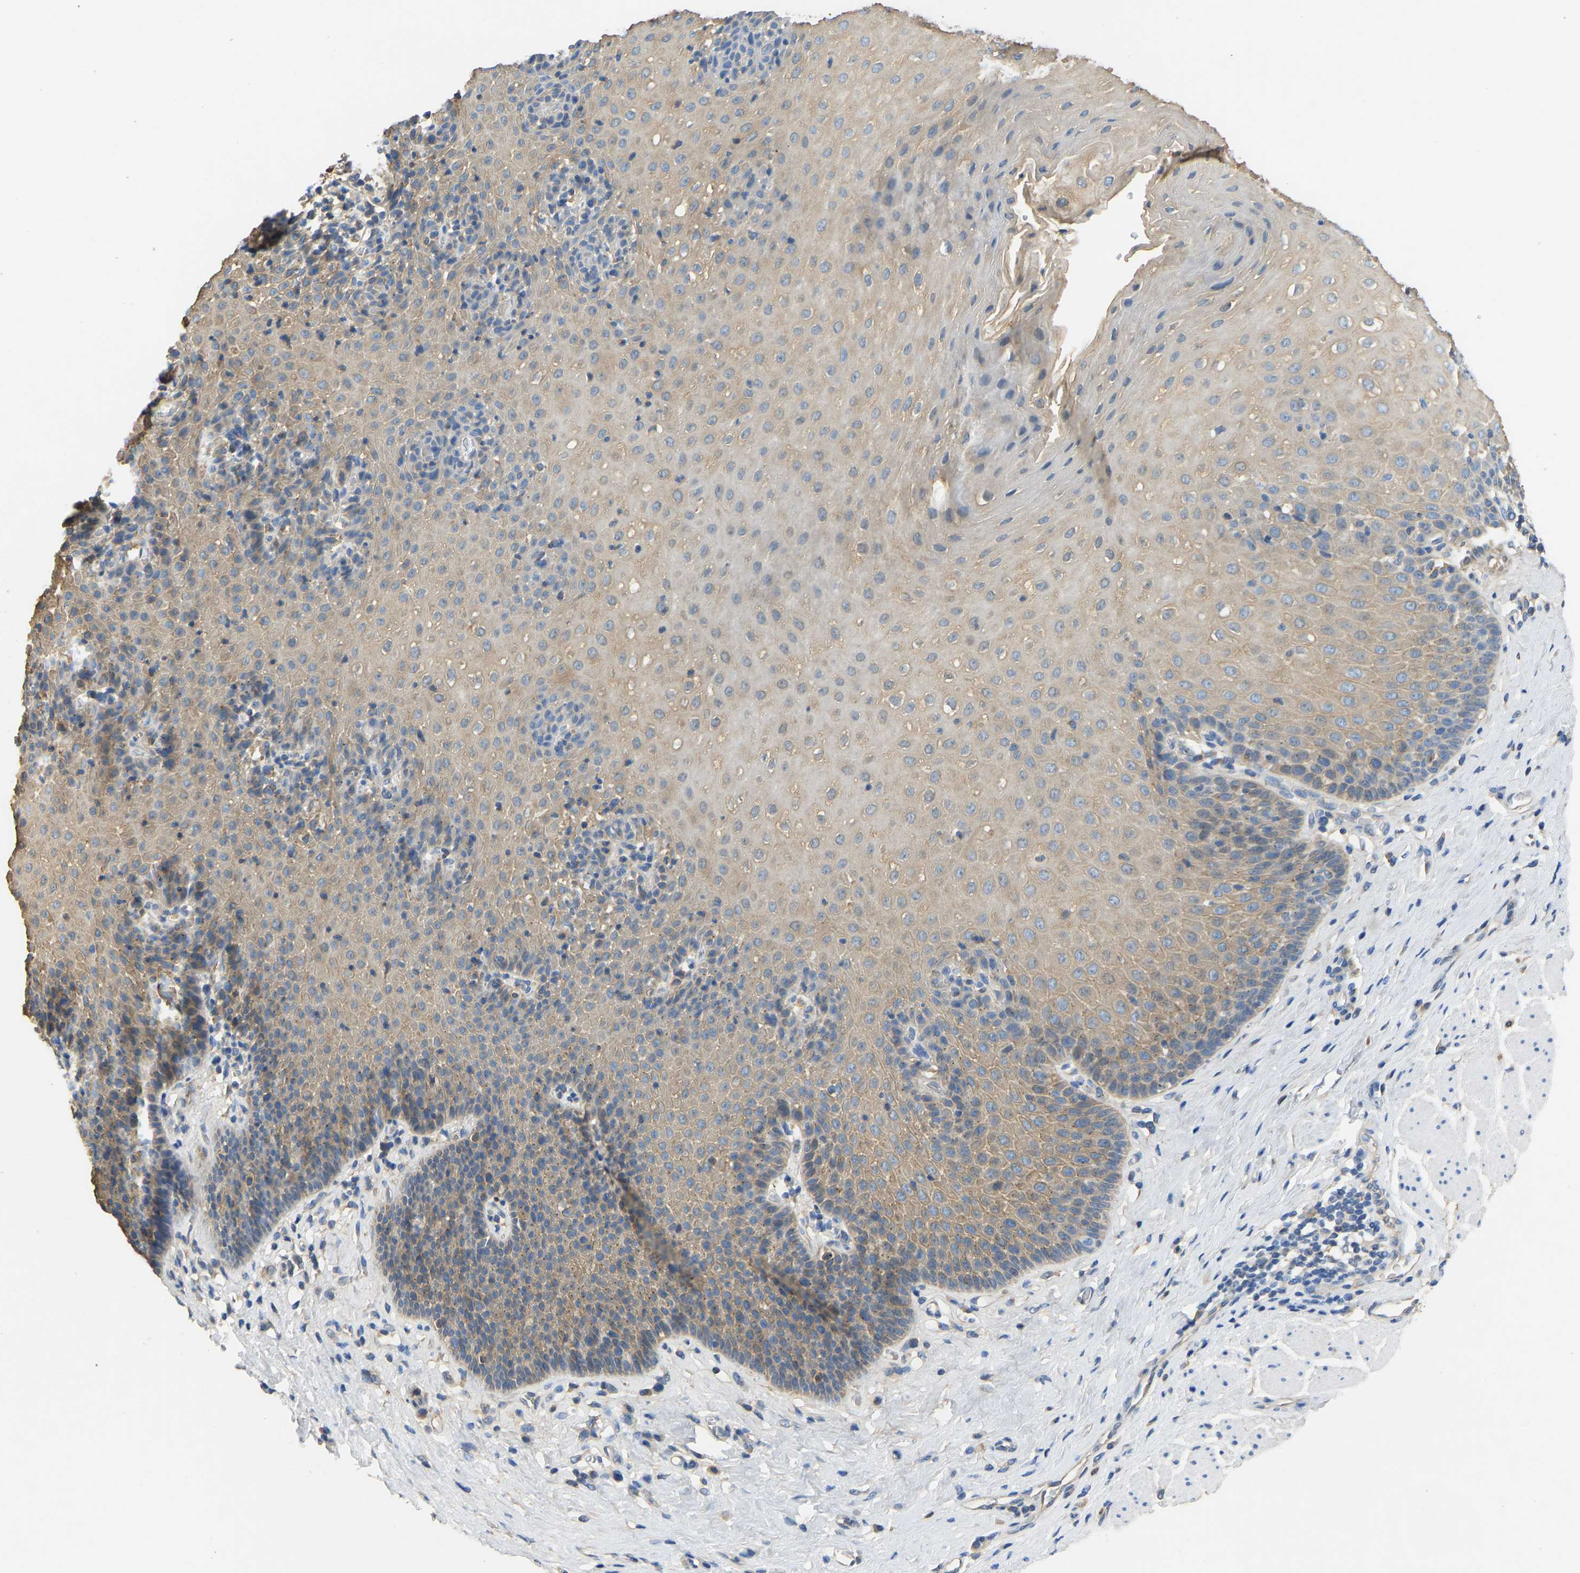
{"staining": {"intensity": "weak", "quantity": ">75%", "location": "cytoplasmic/membranous"}, "tissue": "esophagus", "cell_type": "Squamous epithelial cells", "image_type": "normal", "snomed": [{"axis": "morphology", "description": "Normal tissue, NOS"}, {"axis": "topography", "description": "Esophagus"}], "caption": "Weak cytoplasmic/membranous expression for a protein is seen in about >75% of squamous epithelial cells of normal esophagus using immunohistochemistry.", "gene": "TECTA", "patient": {"sex": "female", "age": 61}}